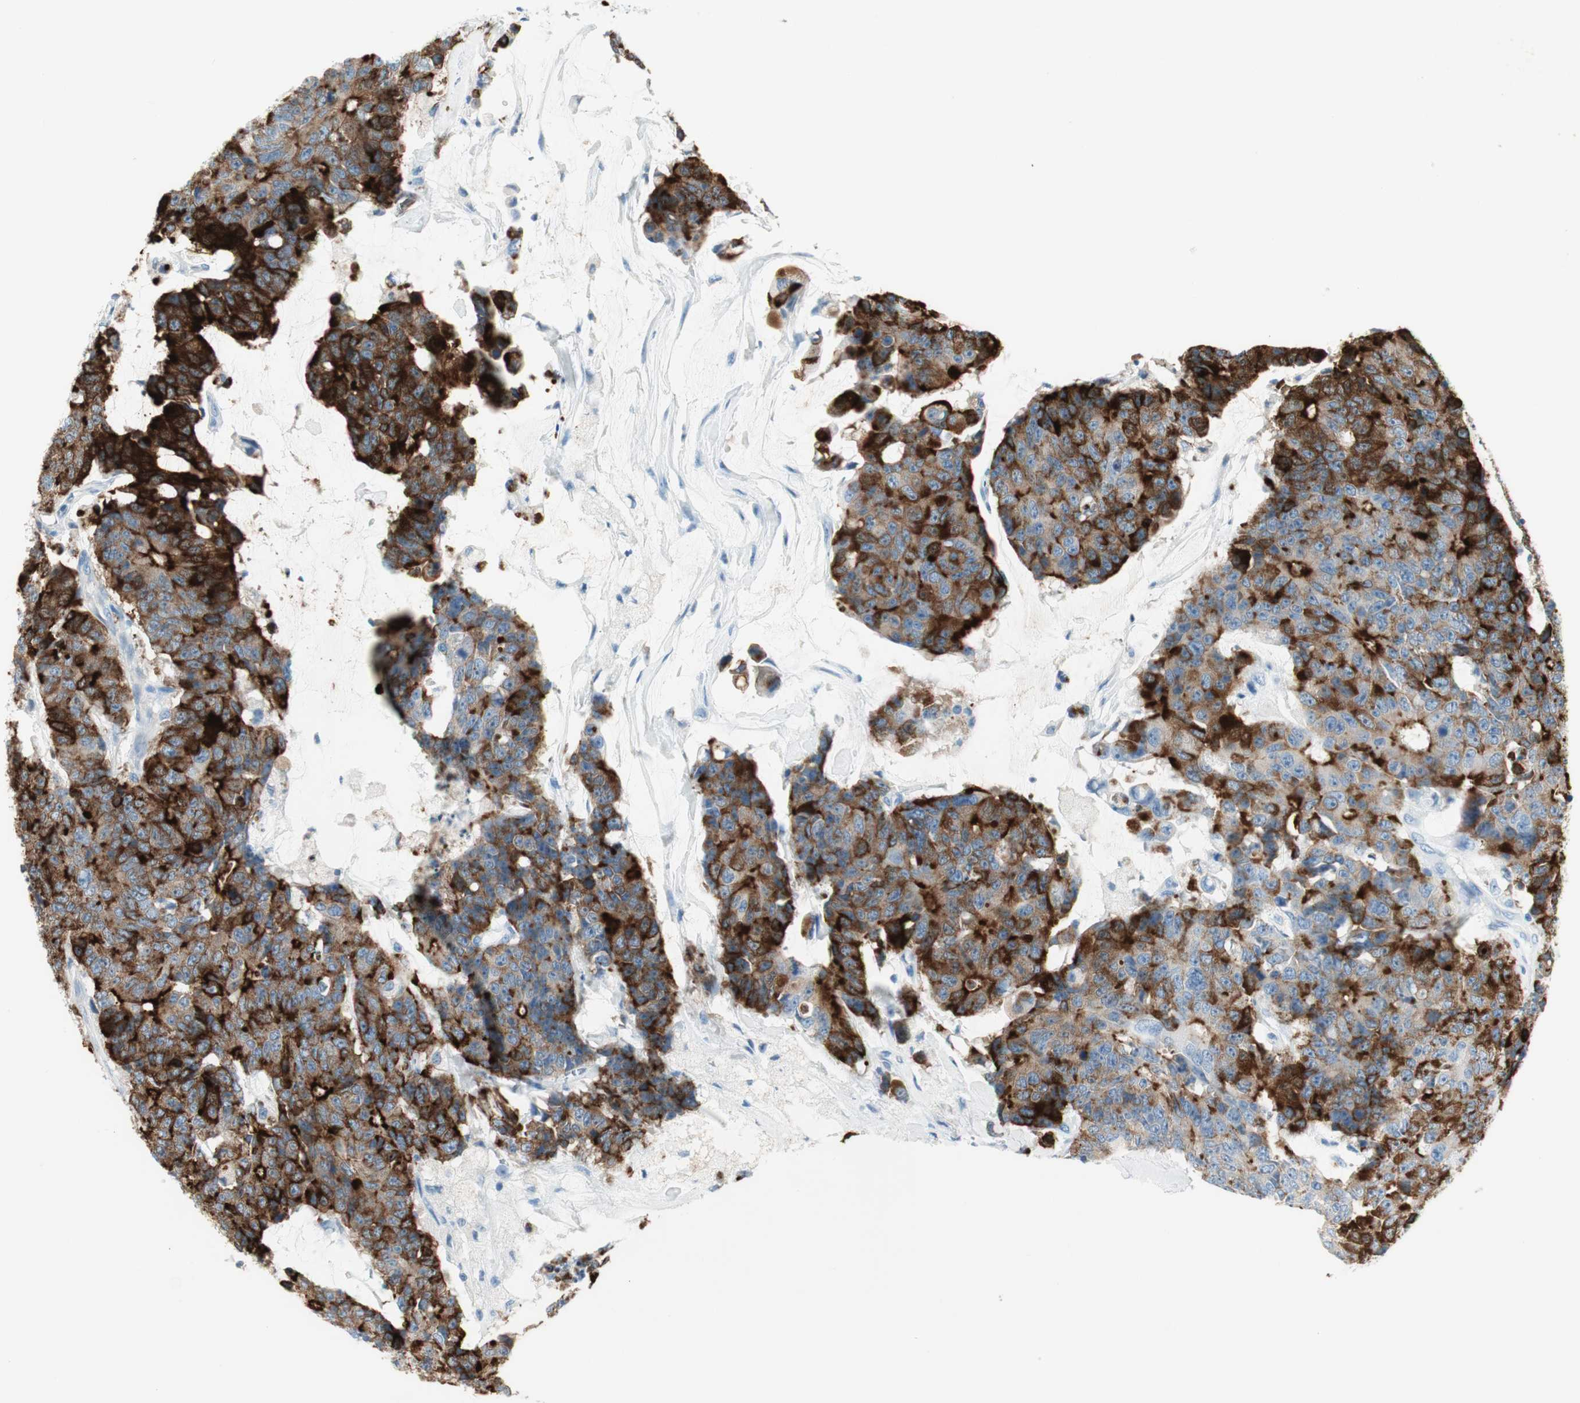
{"staining": {"intensity": "strong", "quantity": ">75%", "location": "cytoplasmic/membranous"}, "tissue": "colorectal cancer", "cell_type": "Tumor cells", "image_type": "cancer", "snomed": [{"axis": "morphology", "description": "Adenocarcinoma, NOS"}, {"axis": "topography", "description": "Colon"}], "caption": "Immunohistochemical staining of colorectal cancer (adenocarcinoma) reveals high levels of strong cytoplasmic/membranous protein staining in approximately >75% of tumor cells. (brown staining indicates protein expression, while blue staining denotes nuclei).", "gene": "SPINK4", "patient": {"sex": "female", "age": 86}}